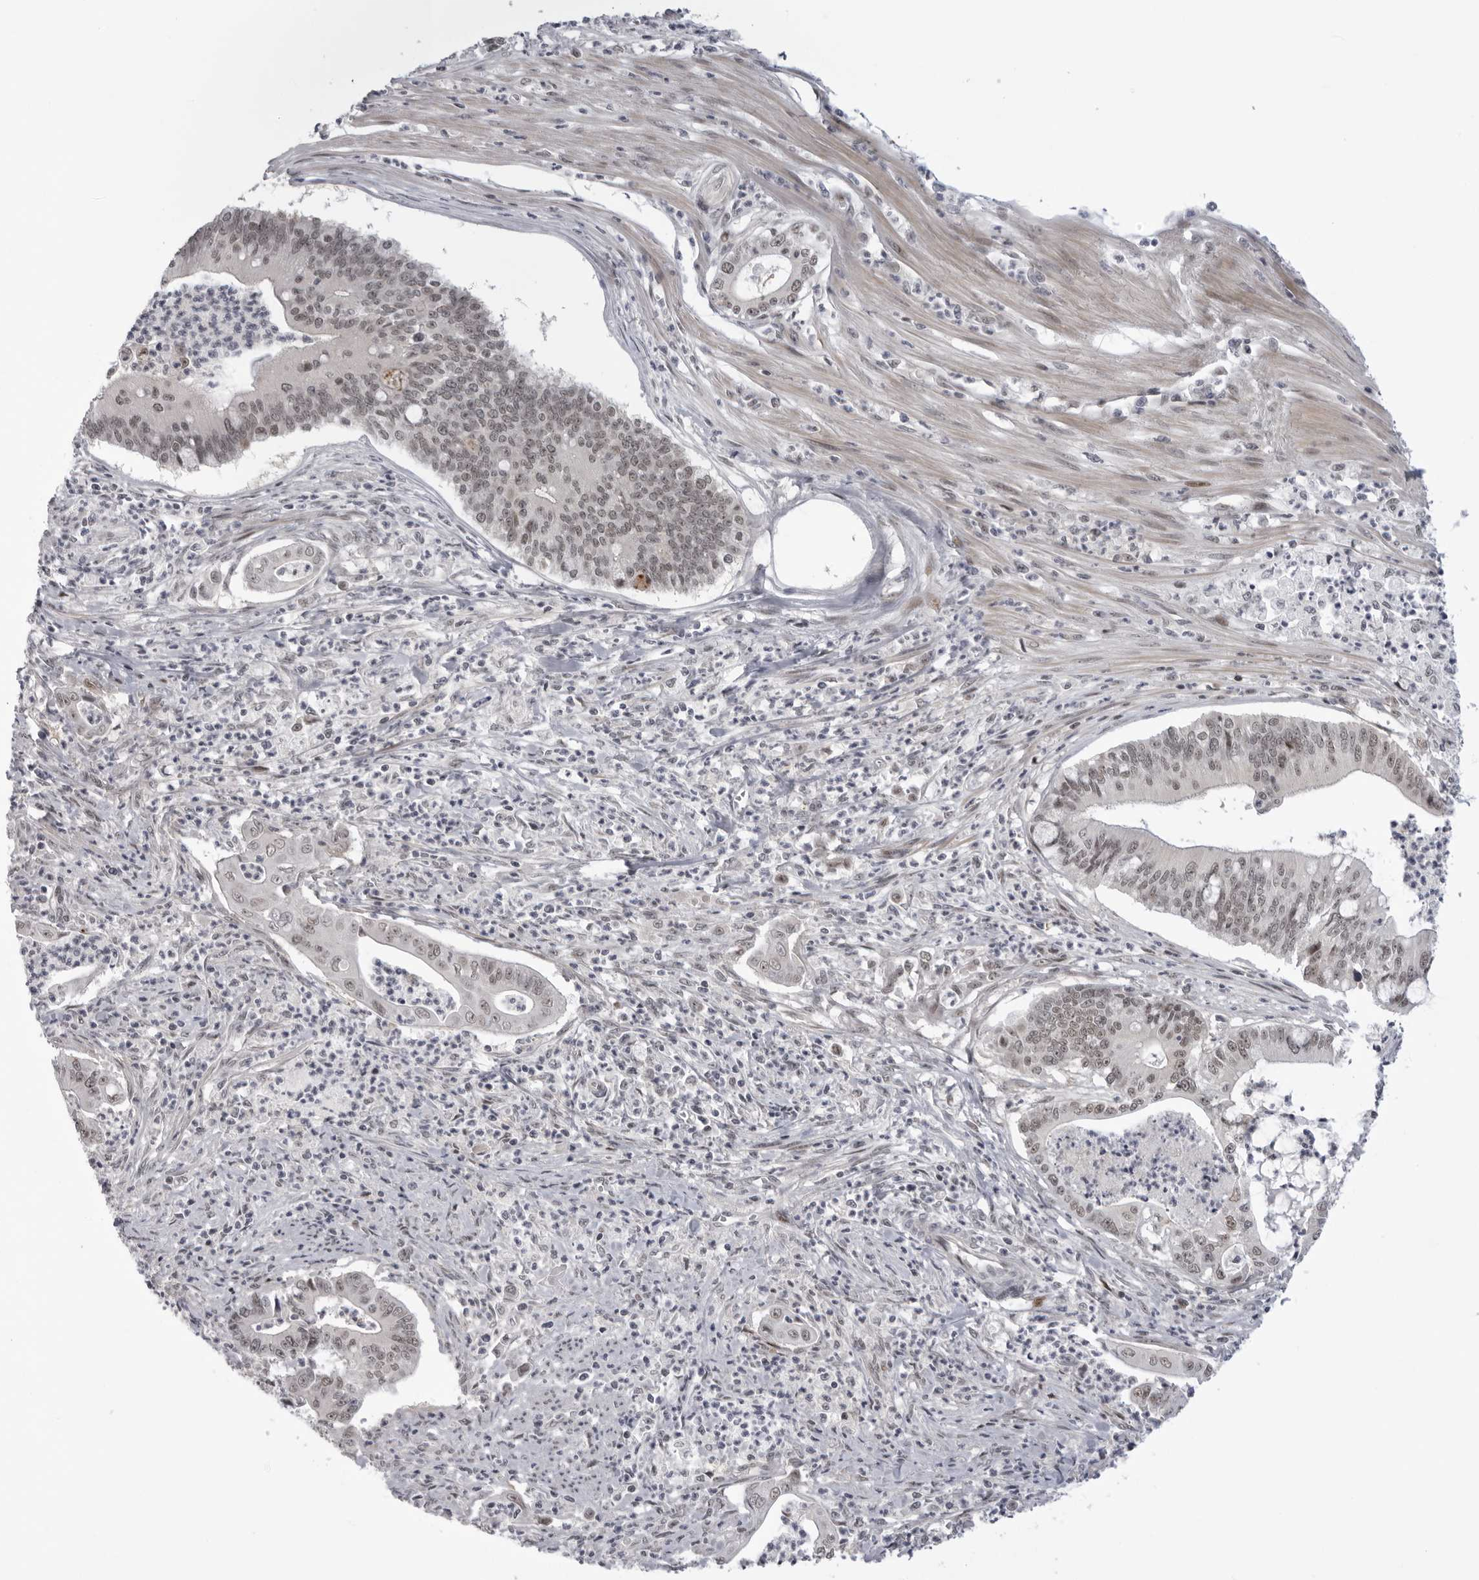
{"staining": {"intensity": "weak", "quantity": ">75%", "location": "nuclear"}, "tissue": "pancreatic cancer", "cell_type": "Tumor cells", "image_type": "cancer", "snomed": [{"axis": "morphology", "description": "Adenocarcinoma, NOS"}, {"axis": "topography", "description": "Pancreas"}], "caption": "The photomicrograph shows immunohistochemical staining of pancreatic adenocarcinoma. There is weak nuclear positivity is appreciated in approximately >75% of tumor cells. (DAB (3,3'-diaminobenzidine) IHC, brown staining for protein, blue staining for nuclei).", "gene": "ALPK2", "patient": {"sex": "male", "age": 69}}